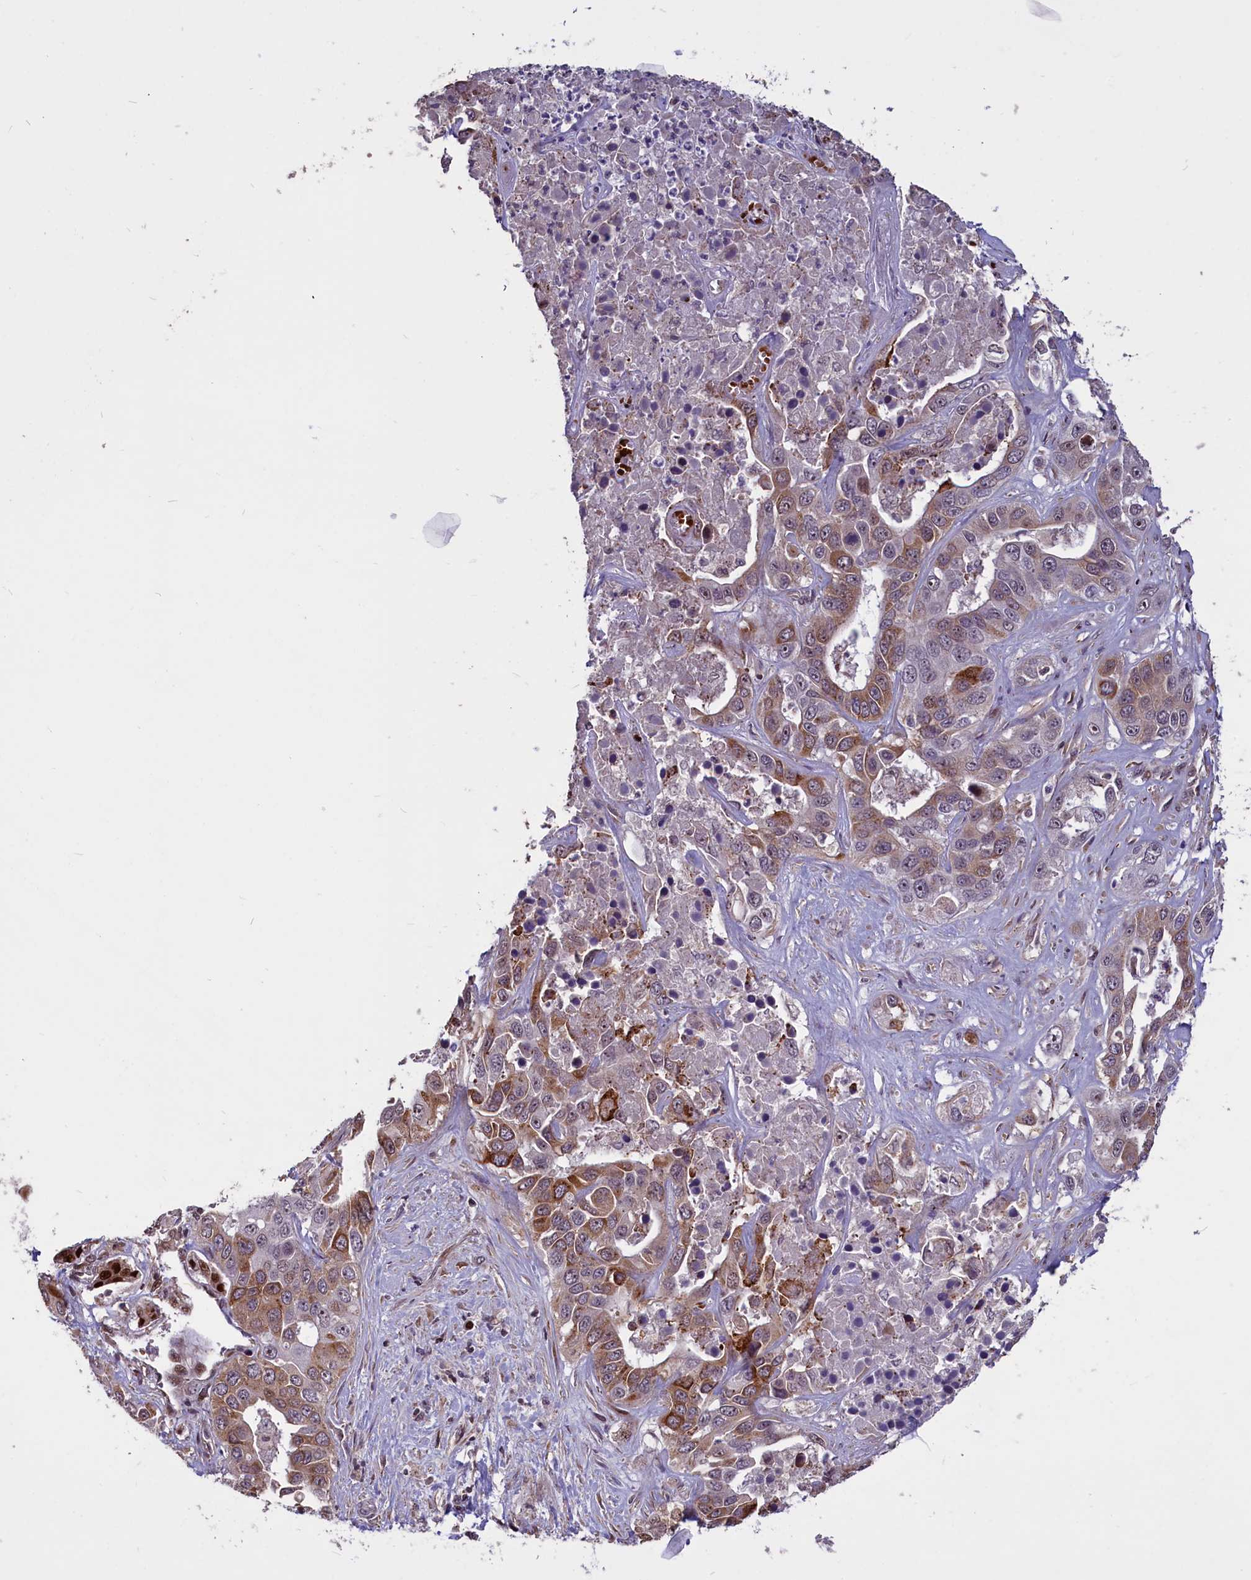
{"staining": {"intensity": "moderate", "quantity": ">75%", "location": "cytoplasmic/membranous,nuclear"}, "tissue": "liver cancer", "cell_type": "Tumor cells", "image_type": "cancer", "snomed": [{"axis": "morphology", "description": "Cholangiocarcinoma"}, {"axis": "topography", "description": "Liver"}], "caption": "Moderate cytoplasmic/membranous and nuclear positivity for a protein is appreciated in approximately >75% of tumor cells of cholangiocarcinoma (liver) using immunohistochemistry (IHC).", "gene": "SHFL", "patient": {"sex": "female", "age": 52}}